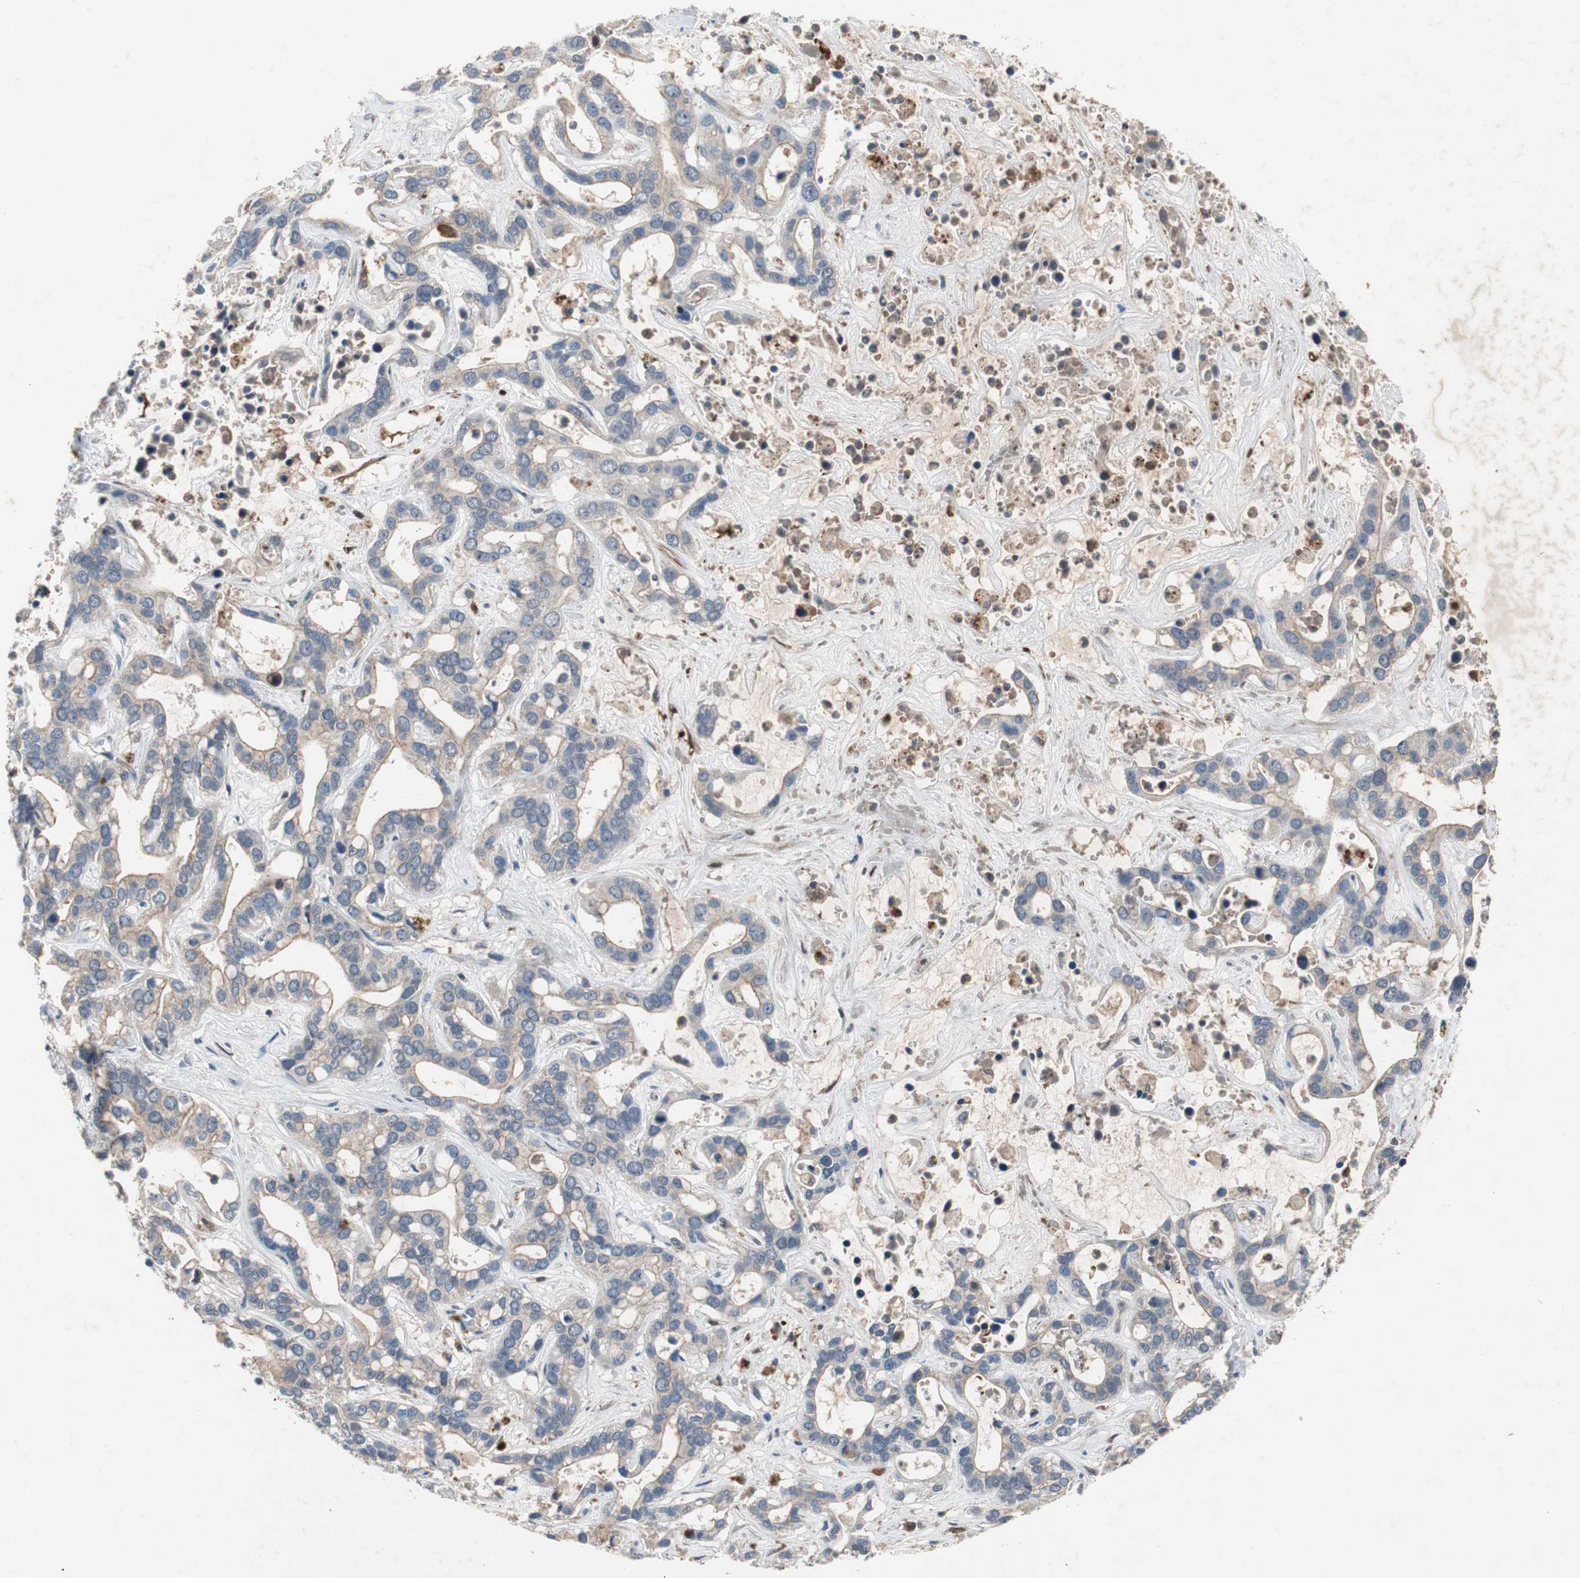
{"staining": {"intensity": "weak", "quantity": "25%-75%", "location": "cytoplasmic/membranous"}, "tissue": "liver cancer", "cell_type": "Tumor cells", "image_type": "cancer", "snomed": [{"axis": "morphology", "description": "Cholangiocarcinoma"}, {"axis": "topography", "description": "Liver"}], "caption": "A photomicrograph showing weak cytoplasmic/membranous expression in about 25%-75% of tumor cells in liver cancer, as visualized by brown immunohistochemical staining.", "gene": "CALB2", "patient": {"sex": "female", "age": 65}}